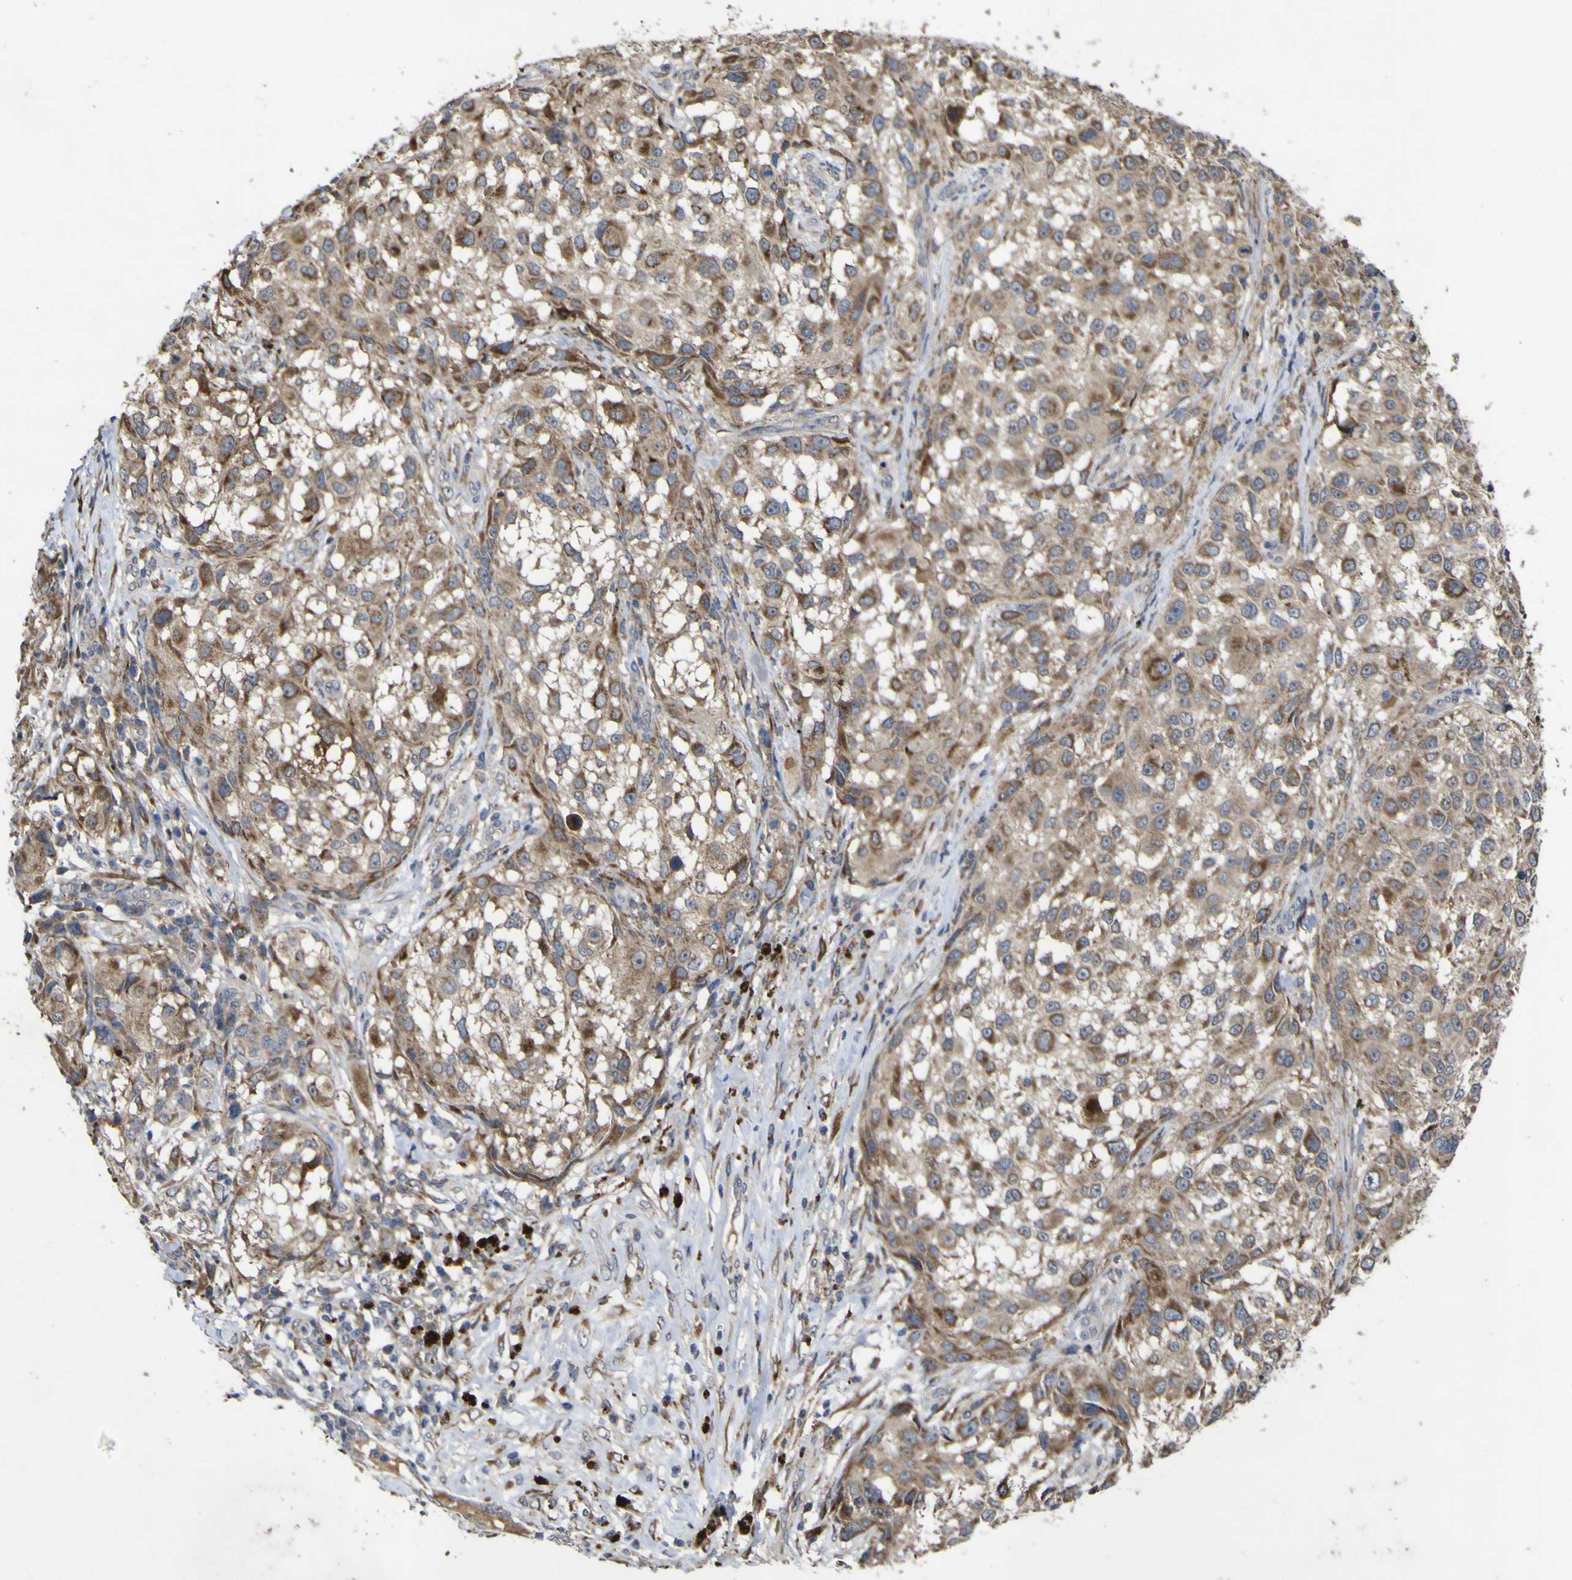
{"staining": {"intensity": "moderate", "quantity": ">75%", "location": "cytoplasmic/membranous"}, "tissue": "melanoma", "cell_type": "Tumor cells", "image_type": "cancer", "snomed": [{"axis": "morphology", "description": "Necrosis, NOS"}, {"axis": "morphology", "description": "Malignant melanoma, NOS"}, {"axis": "topography", "description": "Skin"}], "caption": "Protein expression analysis of melanoma demonstrates moderate cytoplasmic/membranous staining in about >75% of tumor cells.", "gene": "IRAK2", "patient": {"sex": "female", "age": 87}}